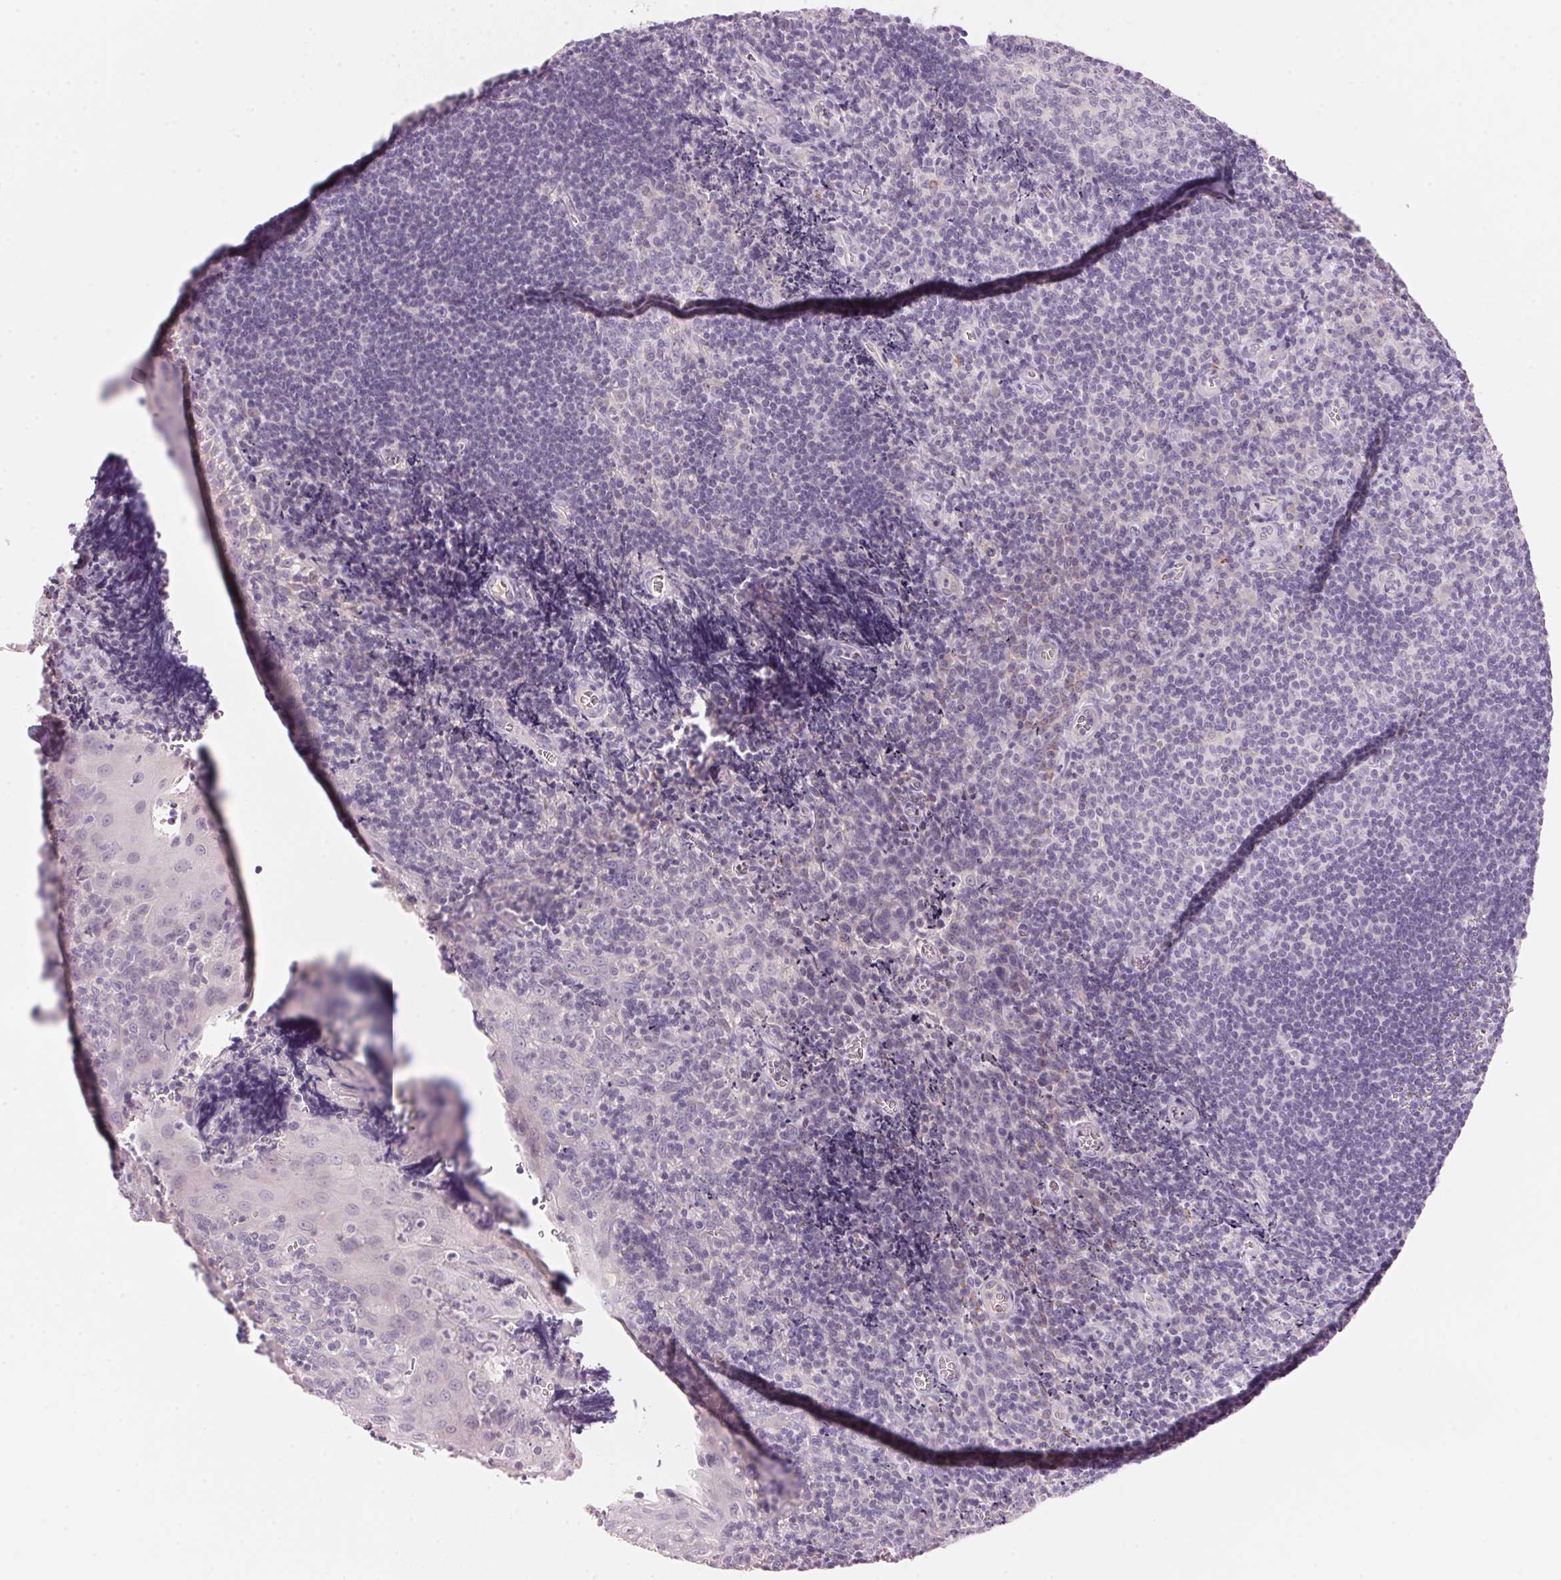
{"staining": {"intensity": "negative", "quantity": "none", "location": "none"}, "tissue": "tonsil", "cell_type": "Germinal center cells", "image_type": "normal", "snomed": [{"axis": "morphology", "description": "Normal tissue, NOS"}, {"axis": "morphology", "description": "Inflammation, NOS"}, {"axis": "topography", "description": "Tonsil"}], "caption": "Image shows no significant protein staining in germinal center cells of benign tonsil.", "gene": "CYP11B1", "patient": {"sex": "female", "age": 31}}